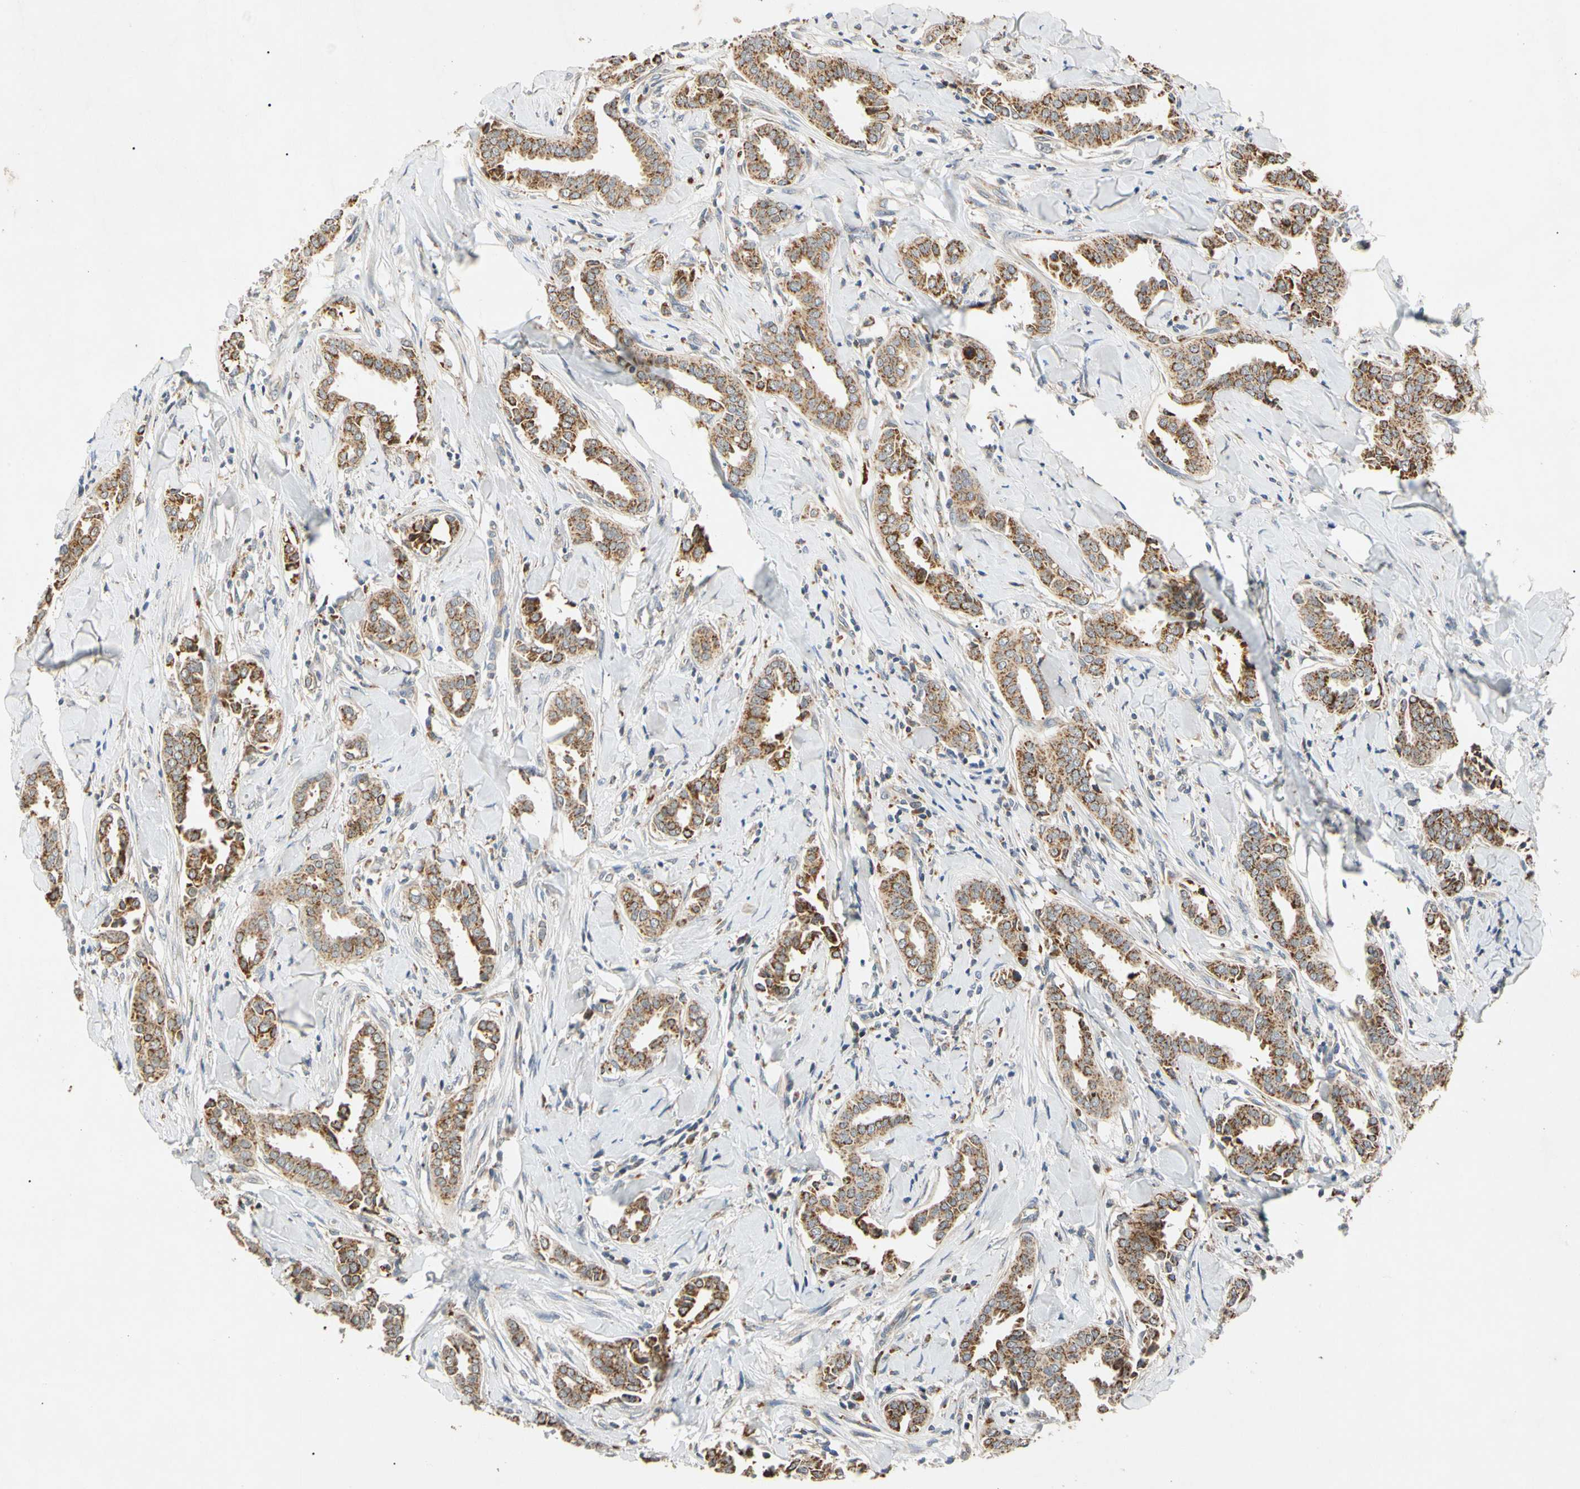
{"staining": {"intensity": "strong", "quantity": ">75%", "location": "cytoplasmic/membranous"}, "tissue": "head and neck cancer", "cell_type": "Tumor cells", "image_type": "cancer", "snomed": [{"axis": "morphology", "description": "Adenocarcinoma, NOS"}, {"axis": "topography", "description": "Salivary gland"}, {"axis": "topography", "description": "Head-Neck"}], "caption": "This is a photomicrograph of immunohistochemistry (IHC) staining of head and neck adenocarcinoma, which shows strong positivity in the cytoplasmic/membranous of tumor cells.", "gene": "GPD2", "patient": {"sex": "female", "age": 59}}